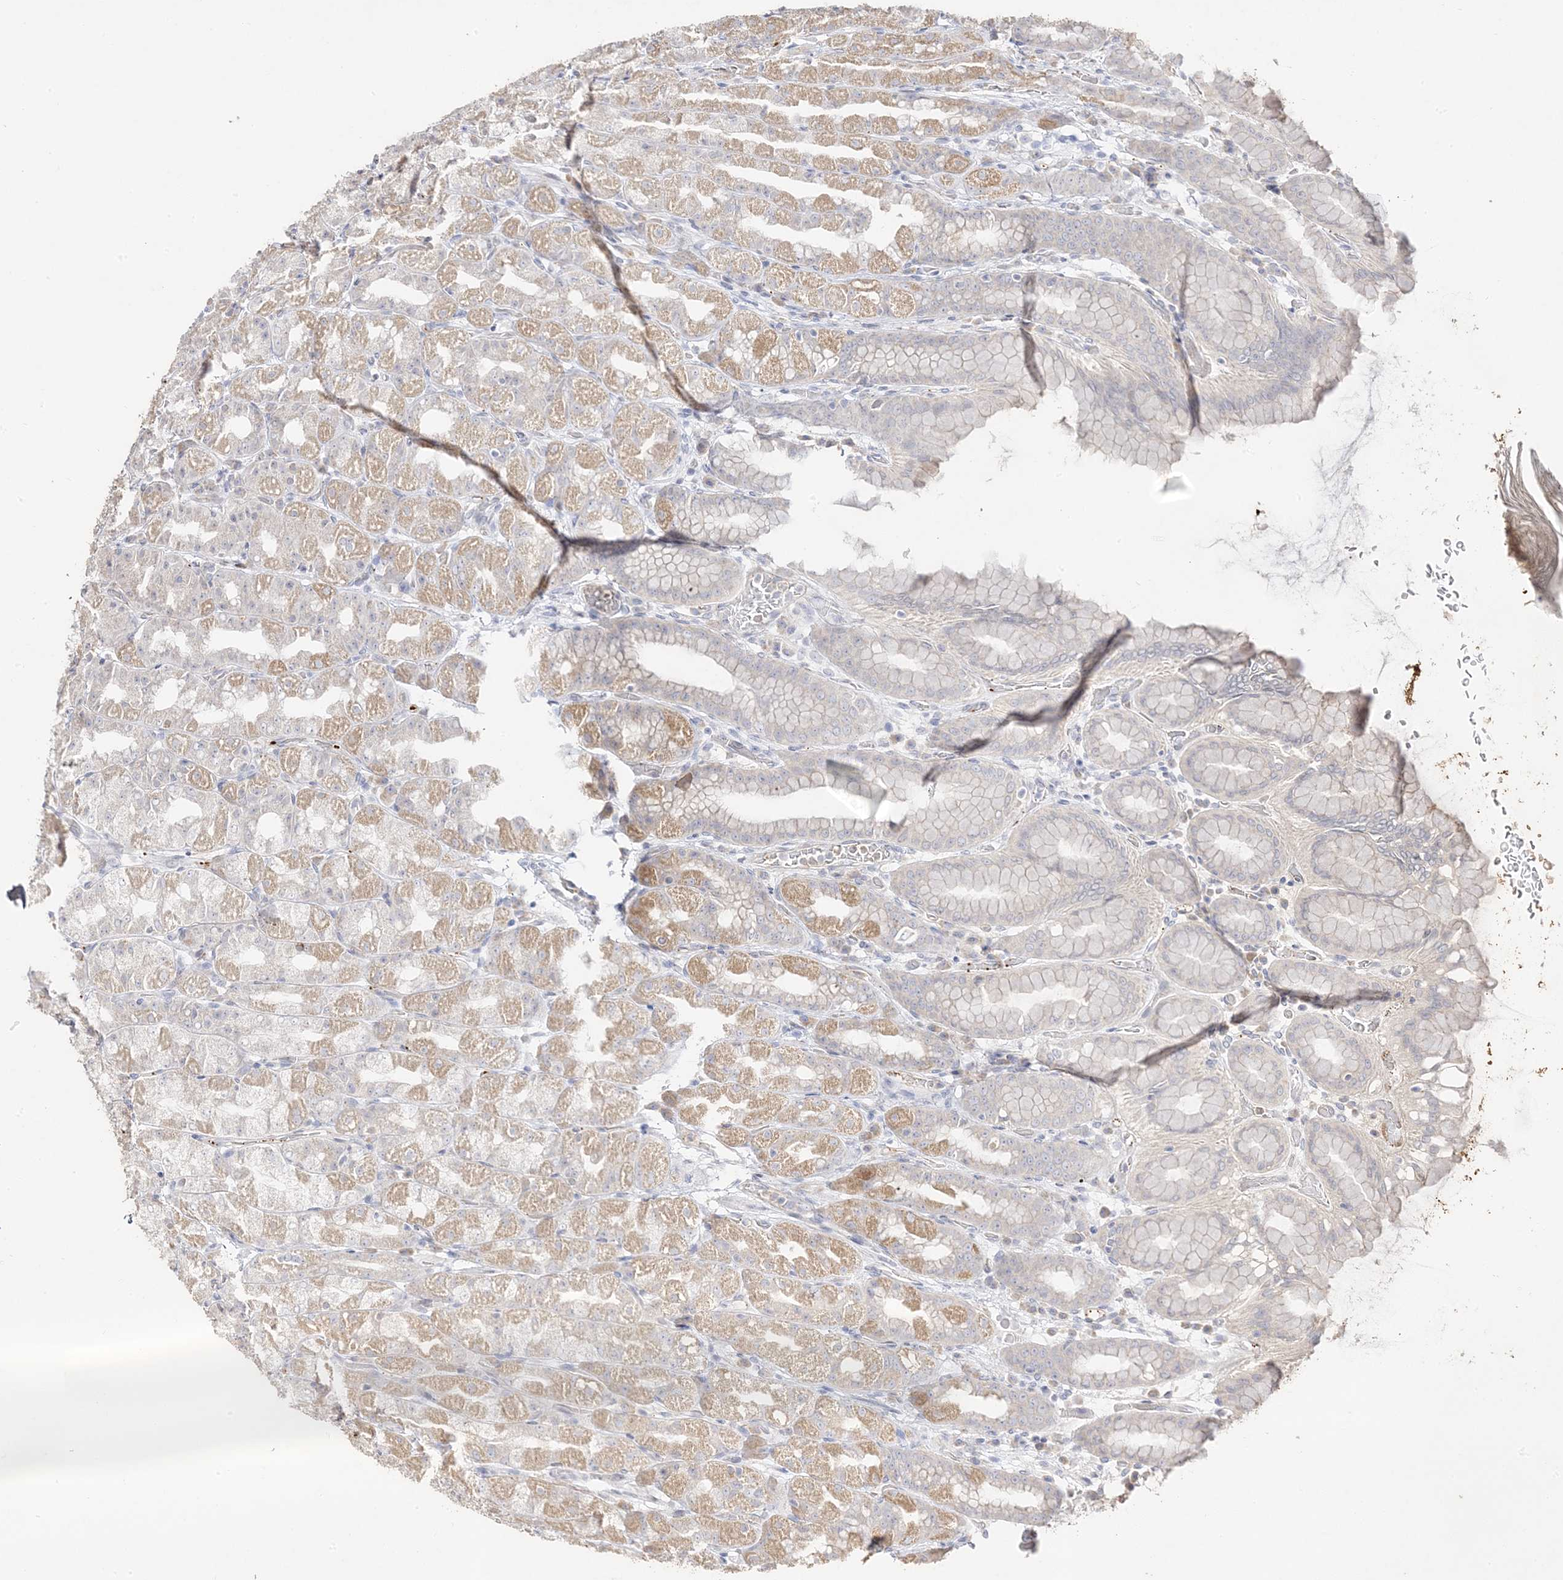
{"staining": {"intensity": "weak", "quantity": "25%-75%", "location": "cytoplasmic/membranous"}, "tissue": "stomach", "cell_type": "Glandular cells", "image_type": "normal", "snomed": [{"axis": "morphology", "description": "Normal tissue, NOS"}, {"axis": "topography", "description": "Stomach, upper"}], "caption": "Stomach stained with DAB (3,3'-diaminobenzidine) IHC shows low levels of weak cytoplasmic/membranous positivity in about 25%-75% of glandular cells. (Stains: DAB in brown, nuclei in blue, Microscopy: brightfield microscopy at high magnification).", "gene": "TRANK1", "patient": {"sex": "male", "age": 68}}